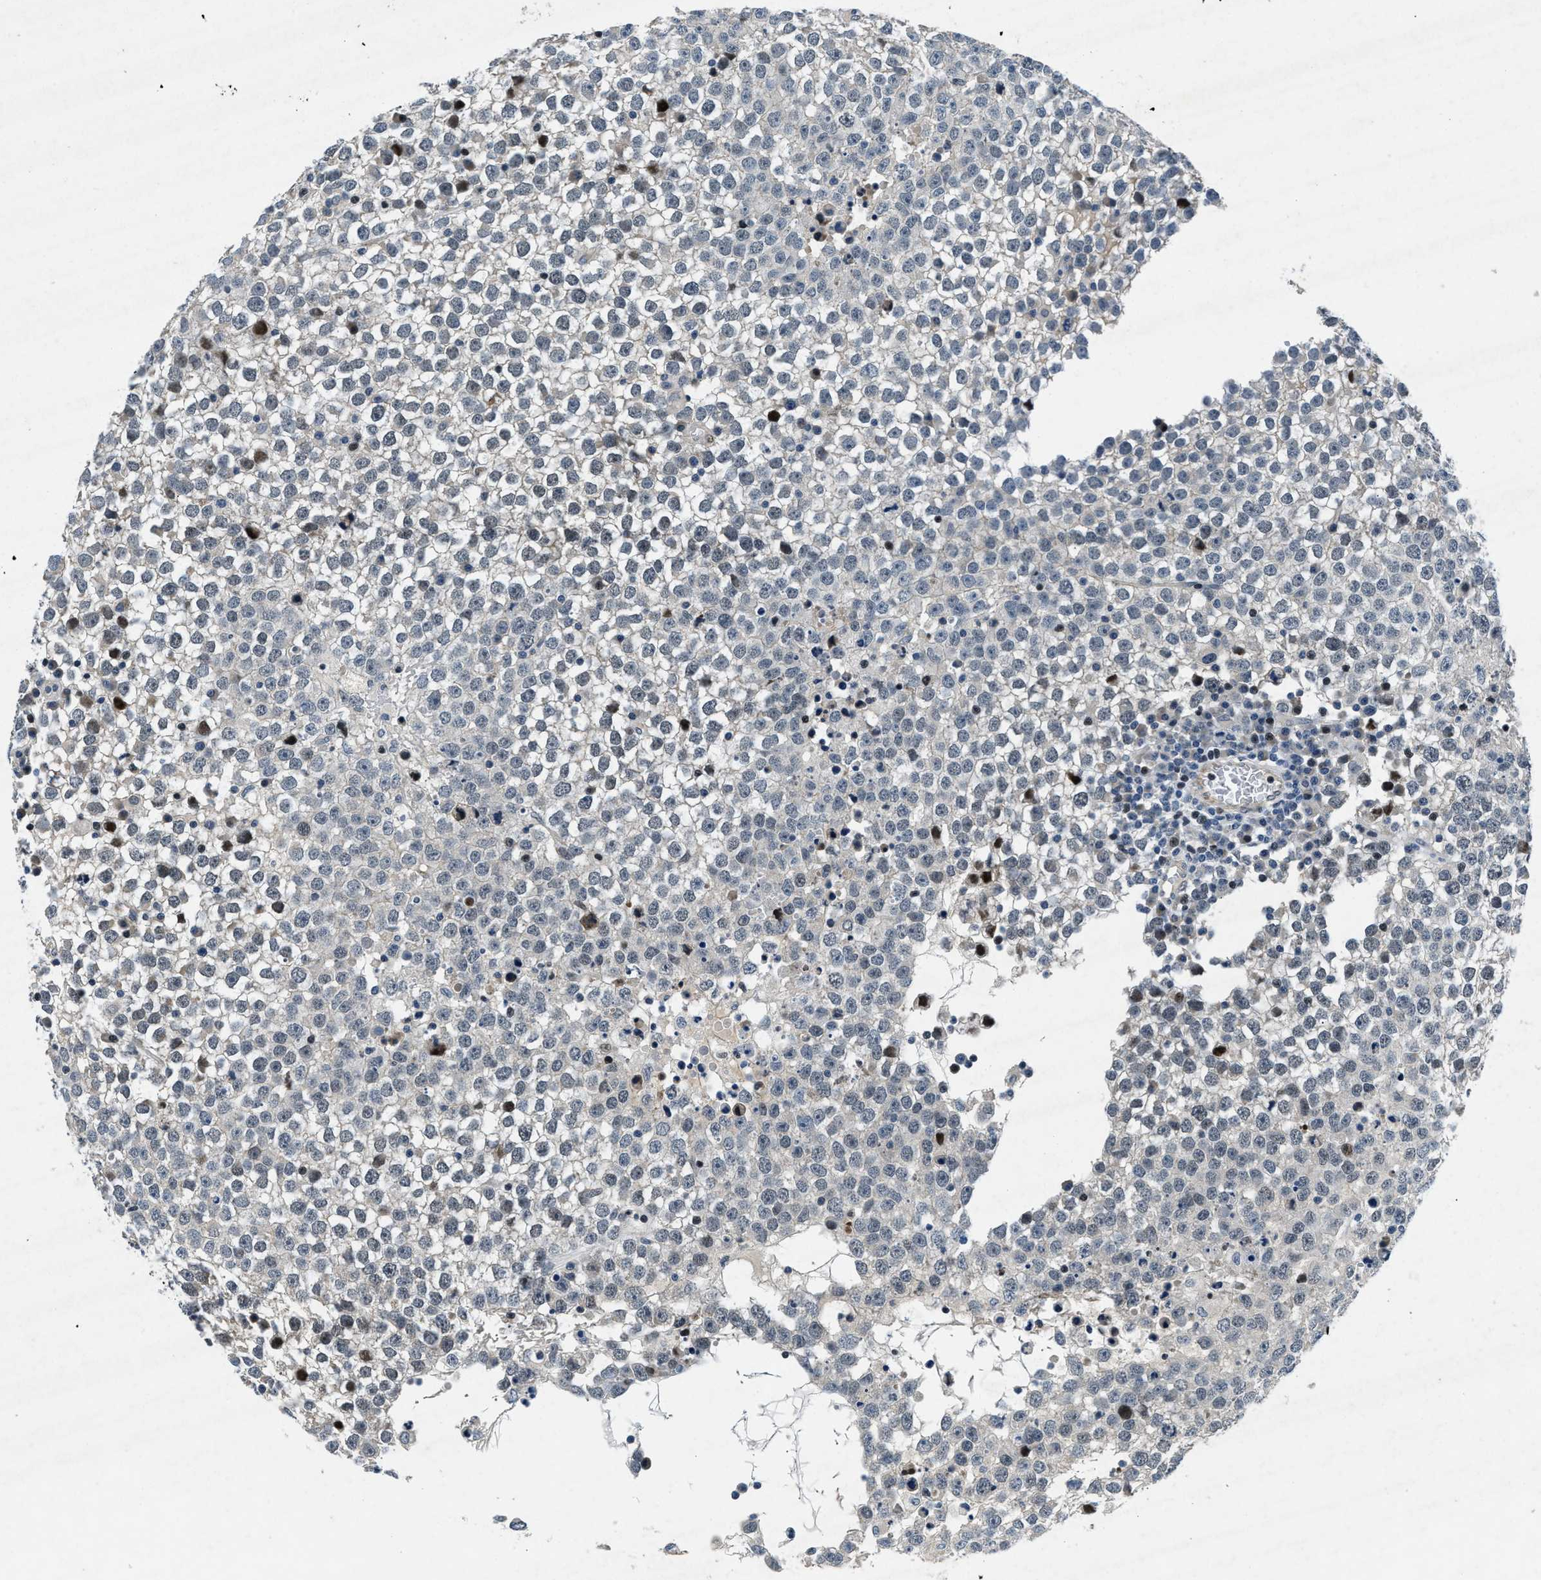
{"staining": {"intensity": "negative", "quantity": "none", "location": "none"}, "tissue": "testis cancer", "cell_type": "Tumor cells", "image_type": "cancer", "snomed": [{"axis": "morphology", "description": "Seminoma, NOS"}, {"axis": "topography", "description": "Testis"}], "caption": "Image shows no significant protein positivity in tumor cells of seminoma (testis). The staining is performed using DAB brown chromogen with nuclei counter-stained in using hematoxylin.", "gene": "PHLDA1", "patient": {"sex": "male", "age": 65}}